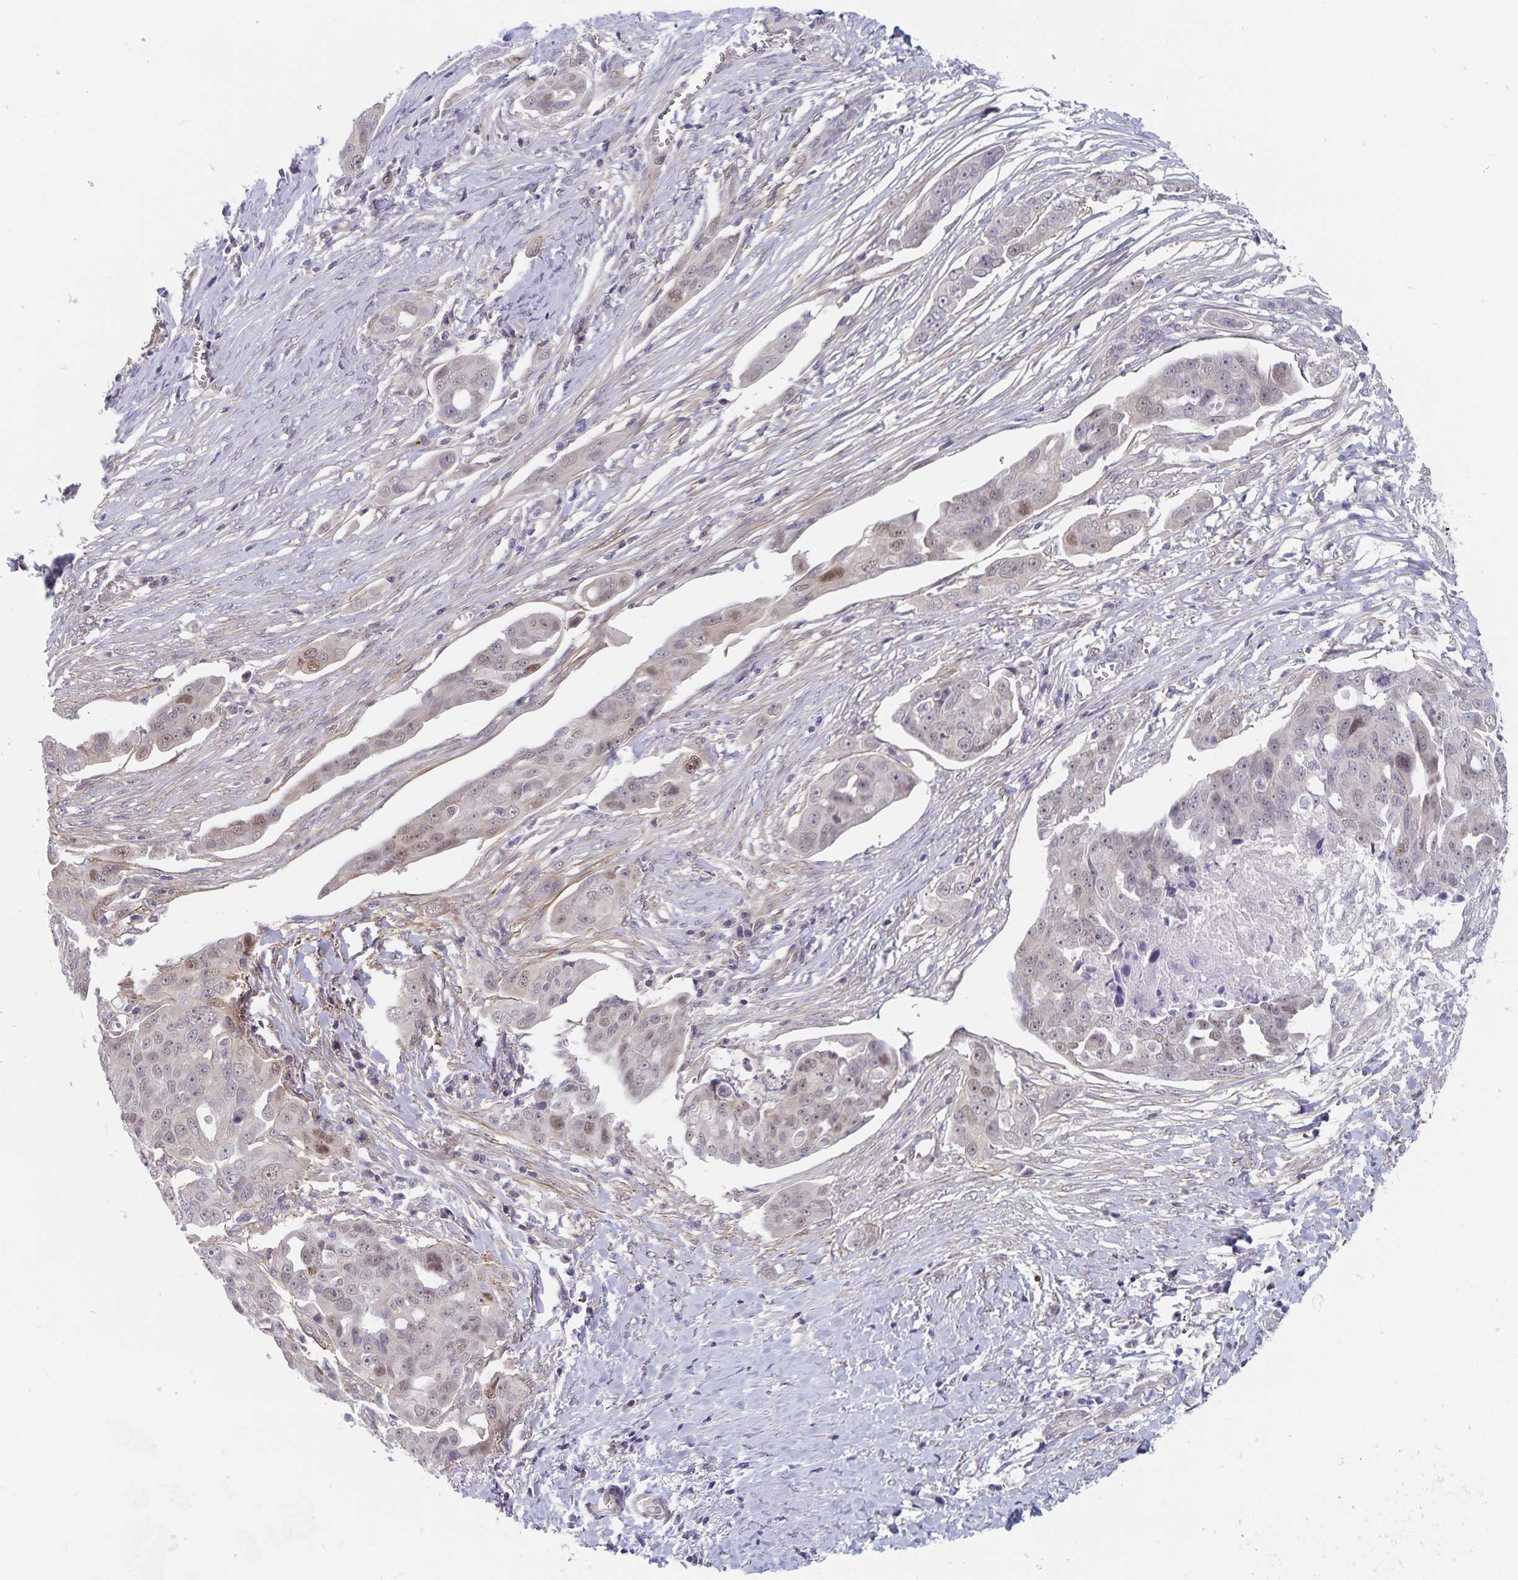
{"staining": {"intensity": "weak", "quantity": "<25%", "location": "nuclear"}, "tissue": "ovarian cancer", "cell_type": "Tumor cells", "image_type": "cancer", "snomed": [{"axis": "morphology", "description": "Carcinoma, endometroid"}, {"axis": "topography", "description": "Ovary"}], "caption": "Tumor cells are negative for protein expression in human ovarian cancer (endometroid carcinoma). Brightfield microscopy of IHC stained with DAB (brown) and hematoxylin (blue), captured at high magnification.", "gene": "BAG6", "patient": {"sex": "female", "age": 70}}